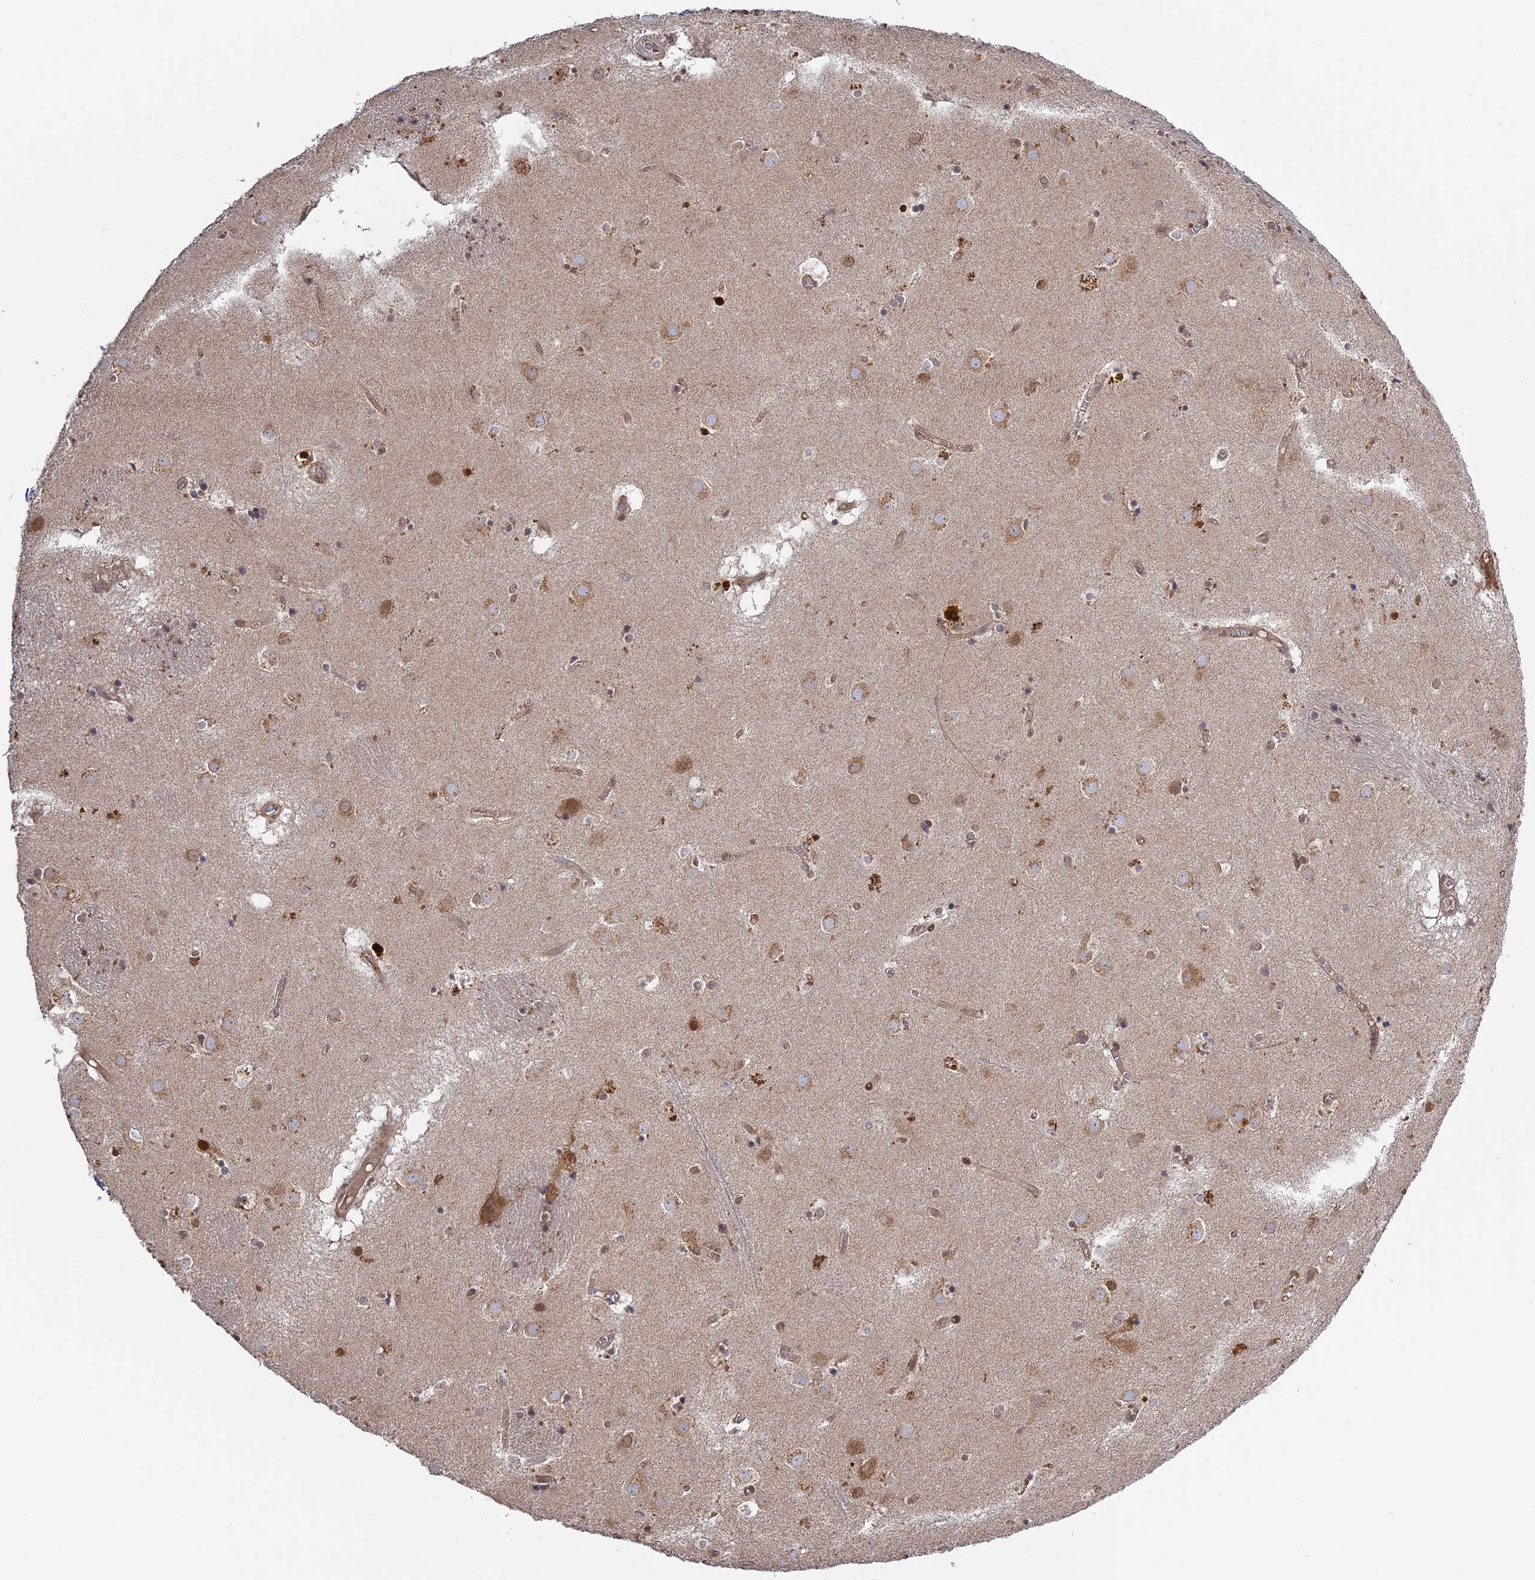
{"staining": {"intensity": "moderate", "quantity": "<25%", "location": "cytoplasmic/membranous,nuclear"}, "tissue": "caudate", "cell_type": "Glial cells", "image_type": "normal", "snomed": [{"axis": "morphology", "description": "Normal tissue, NOS"}, {"axis": "topography", "description": "Lateral ventricle wall"}], "caption": "An image of caudate stained for a protein reveals moderate cytoplasmic/membranous,nuclear brown staining in glial cells. (DAB IHC, brown staining for protein, blue staining for nuclei).", "gene": "PKIG", "patient": {"sex": "male", "age": 70}}